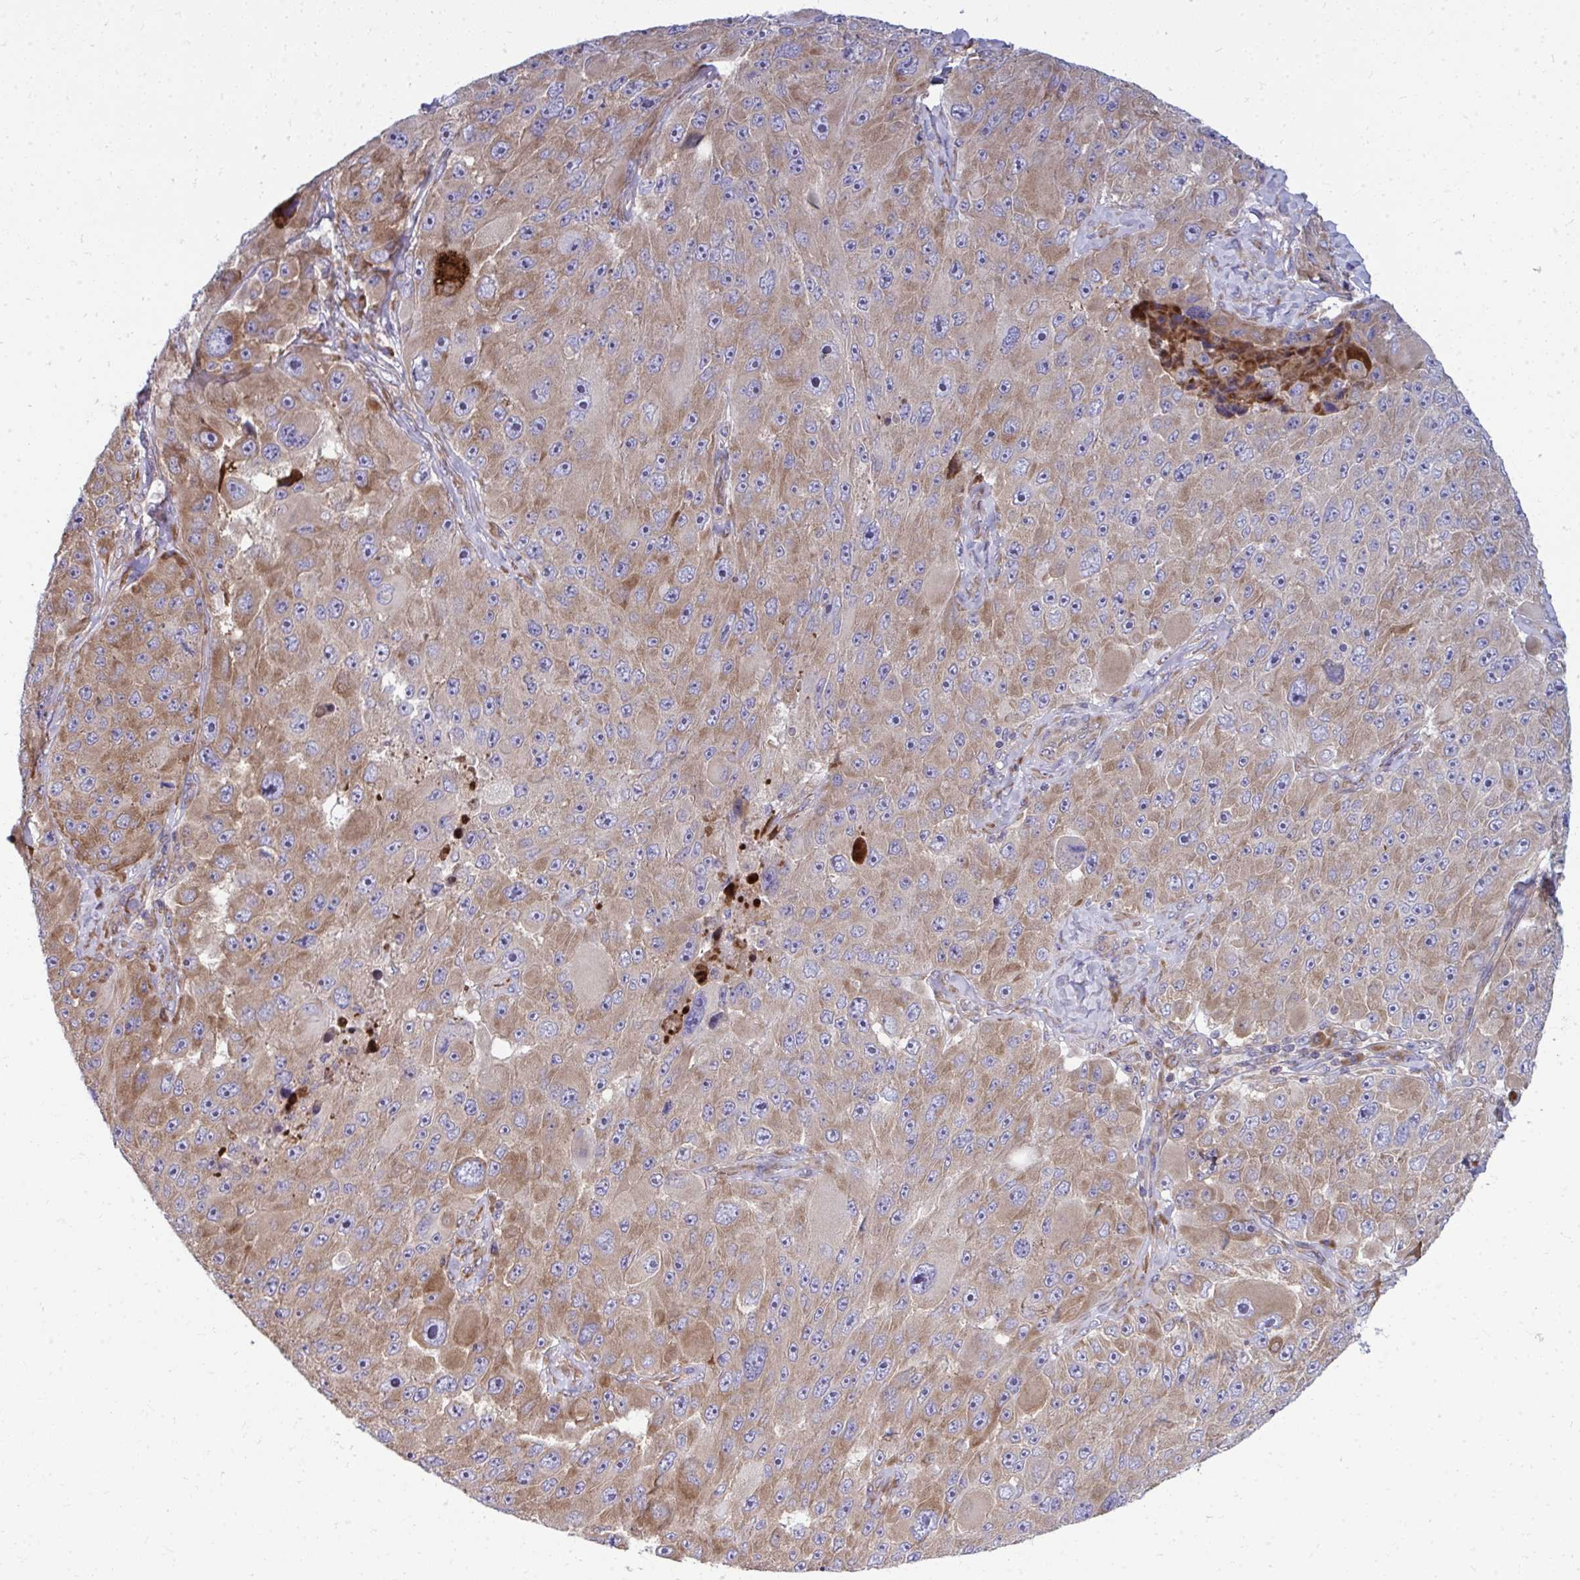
{"staining": {"intensity": "moderate", "quantity": ">75%", "location": "cytoplasmic/membranous"}, "tissue": "melanoma", "cell_type": "Tumor cells", "image_type": "cancer", "snomed": [{"axis": "morphology", "description": "Malignant melanoma, Metastatic site"}, {"axis": "topography", "description": "Lymph node"}], "caption": "Approximately >75% of tumor cells in human melanoma demonstrate moderate cytoplasmic/membranous protein staining as visualized by brown immunohistochemical staining.", "gene": "GFPT2", "patient": {"sex": "male", "age": 62}}